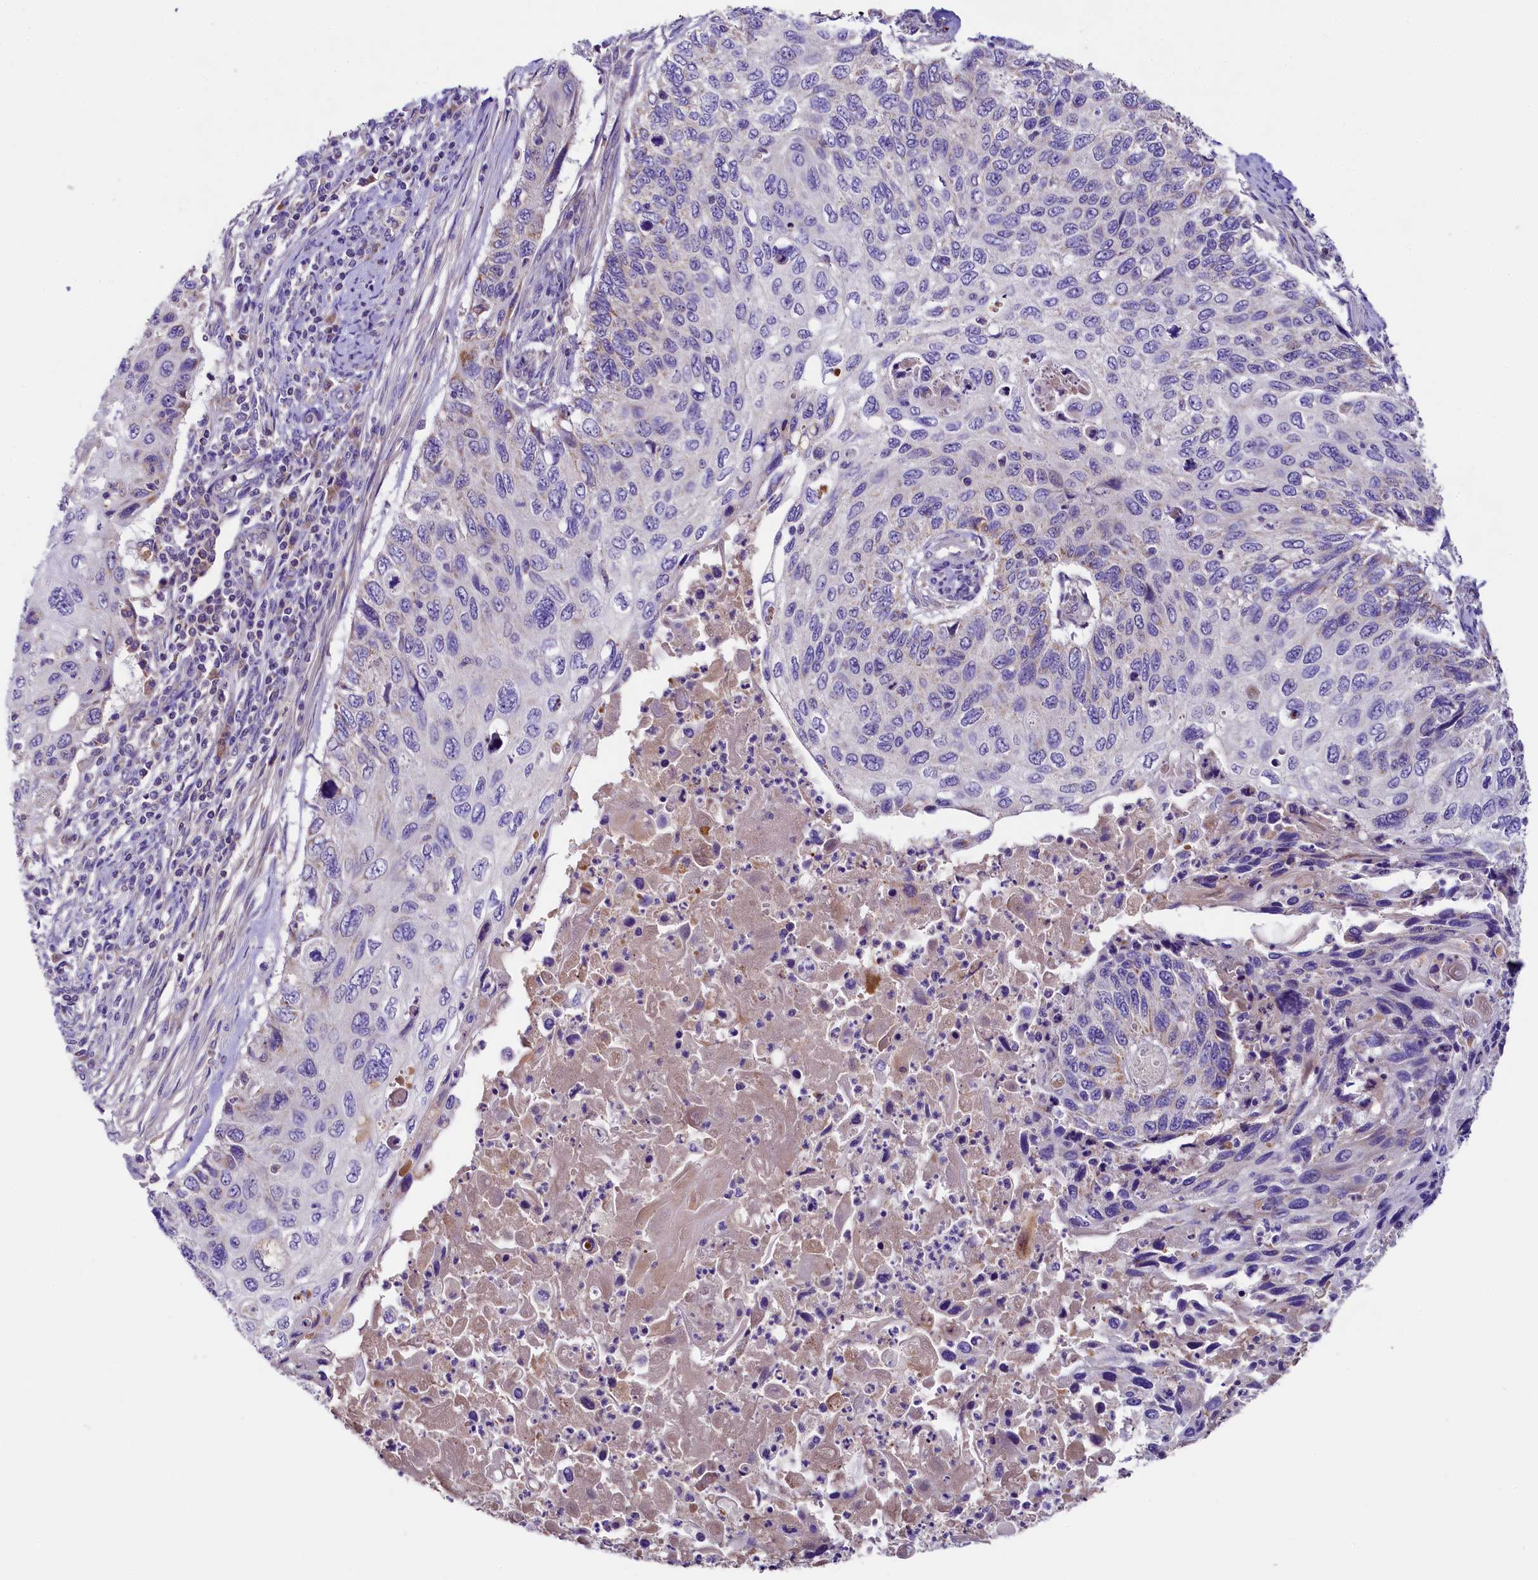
{"staining": {"intensity": "negative", "quantity": "none", "location": "none"}, "tissue": "cervical cancer", "cell_type": "Tumor cells", "image_type": "cancer", "snomed": [{"axis": "morphology", "description": "Squamous cell carcinoma, NOS"}, {"axis": "topography", "description": "Cervix"}], "caption": "High power microscopy image of an immunohistochemistry (IHC) histopathology image of cervical cancer, revealing no significant expression in tumor cells.", "gene": "PMPCB", "patient": {"sex": "female", "age": 70}}